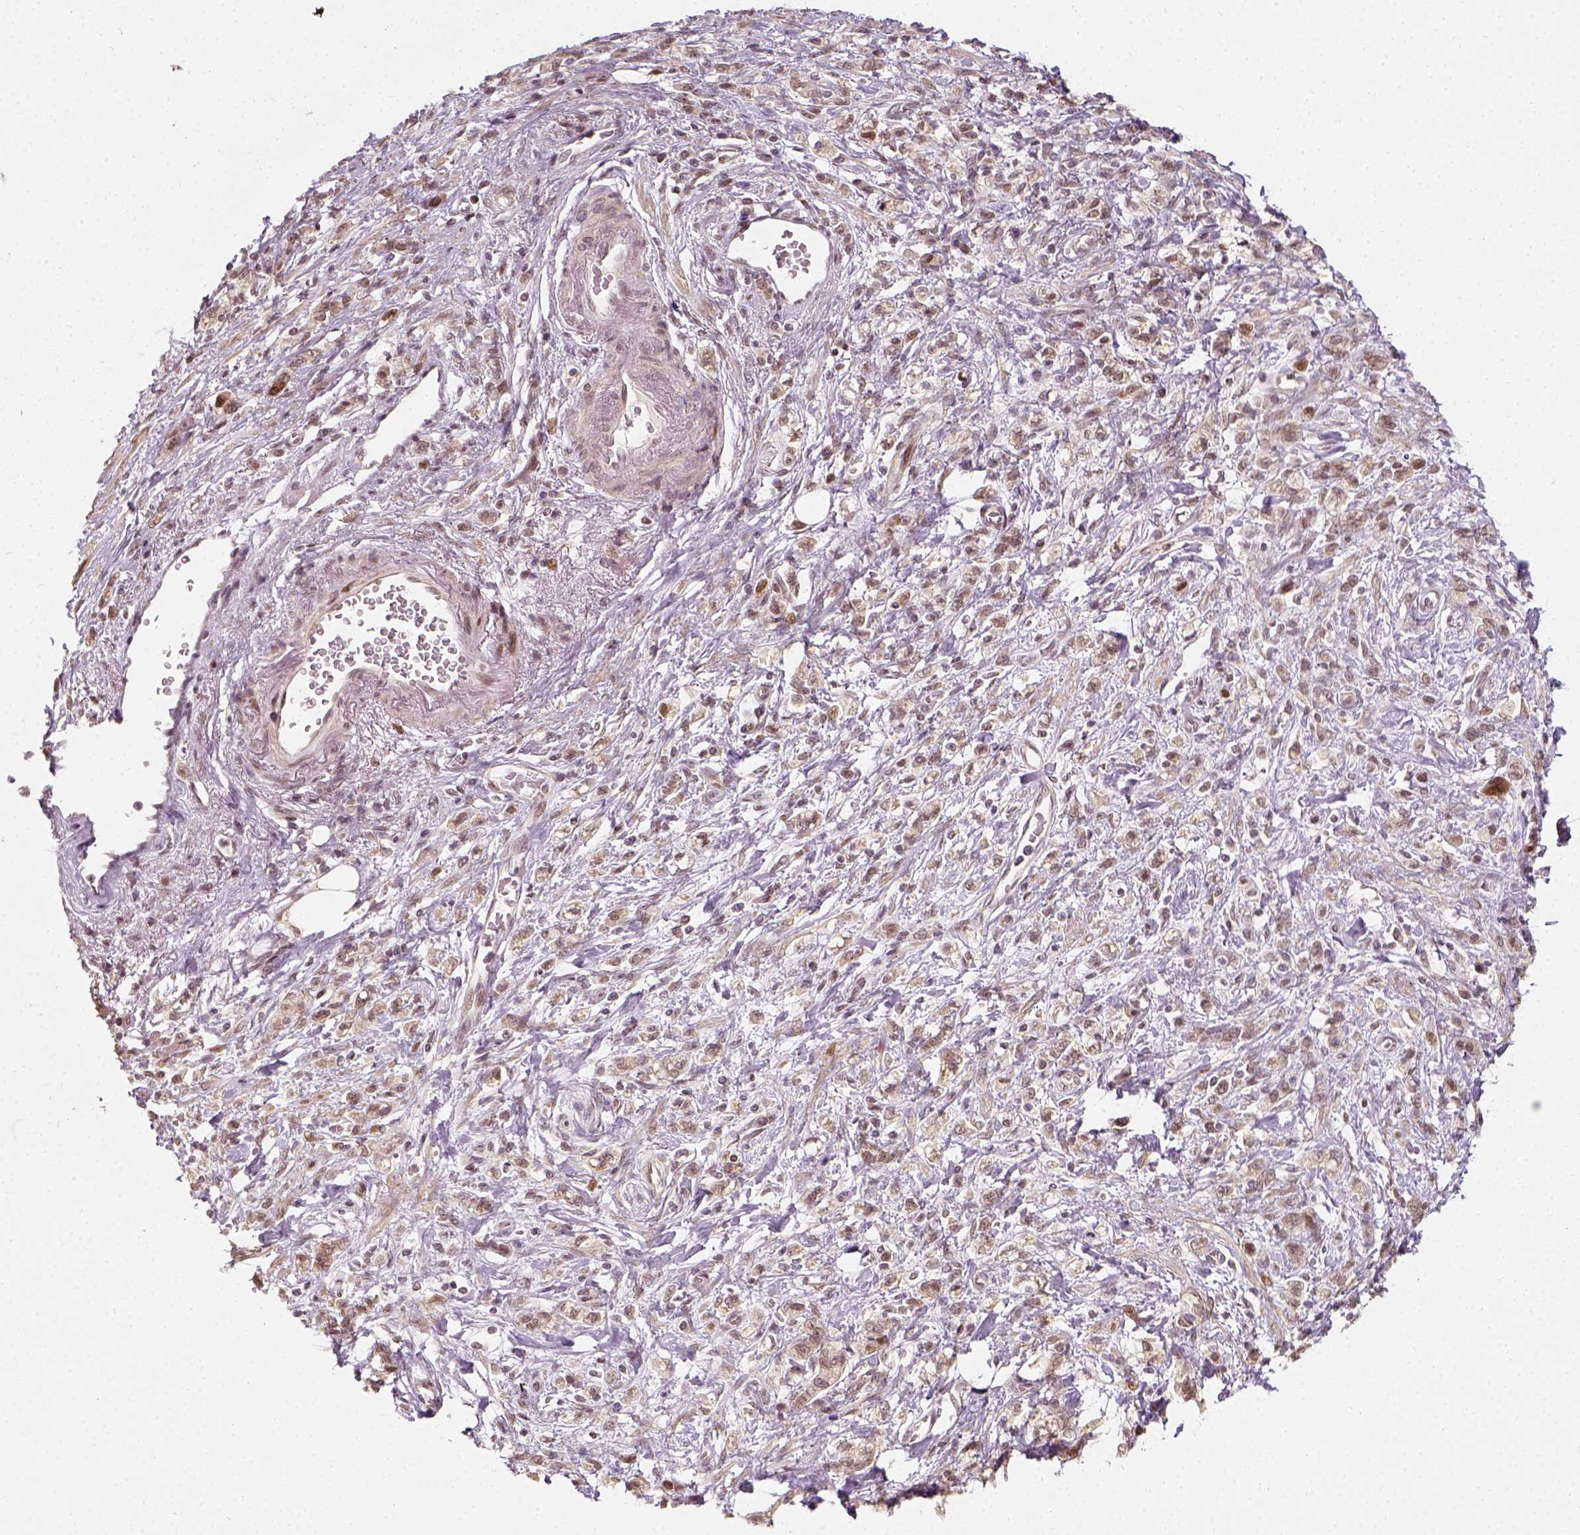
{"staining": {"intensity": "weak", "quantity": ">75%", "location": "cytoplasmic/membranous"}, "tissue": "stomach cancer", "cell_type": "Tumor cells", "image_type": "cancer", "snomed": [{"axis": "morphology", "description": "Adenocarcinoma, NOS"}, {"axis": "topography", "description": "Stomach"}], "caption": "About >75% of tumor cells in stomach cancer (adenocarcinoma) demonstrate weak cytoplasmic/membranous protein staining as visualized by brown immunohistochemical staining.", "gene": "ZMAT3", "patient": {"sex": "male", "age": 77}}